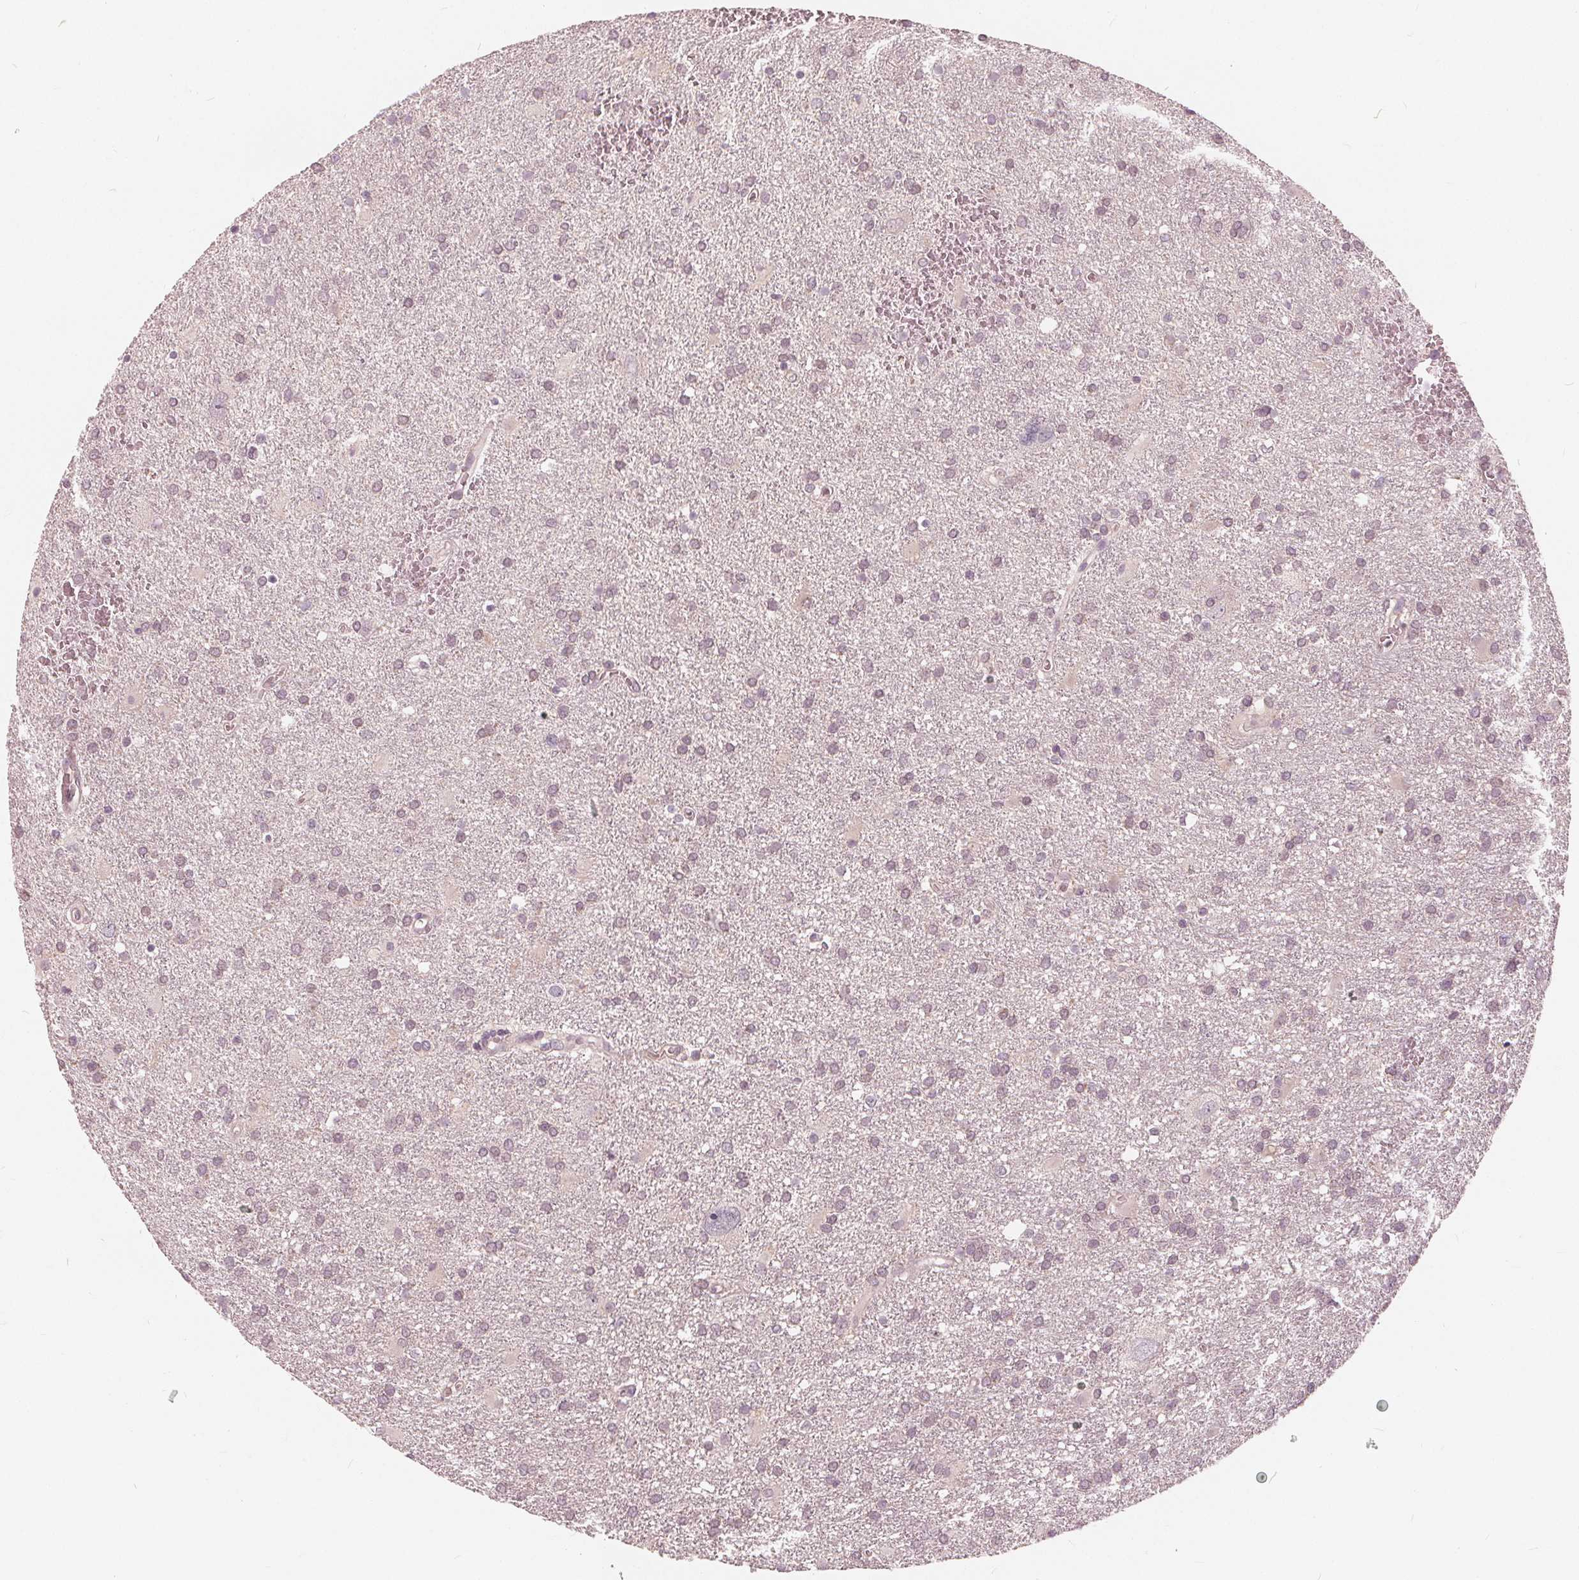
{"staining": {"intensity": "negative", "quantity": "none", "location": "none"}, "tissue": "glioma", "cell_type": "Tumor cells", "image_type": "cancer", "snomed": [{"axis": "morphology", "description": "Glioma, malignant, Low grade"}, {"axis": "topography", "description": "Brain"}], "caption": "This is an IHC image of malignant glioma (low-grade). There is no positivity in tumor cells.", "gene": "SAT2", "patient": {"sex": "male", "age": 66}}